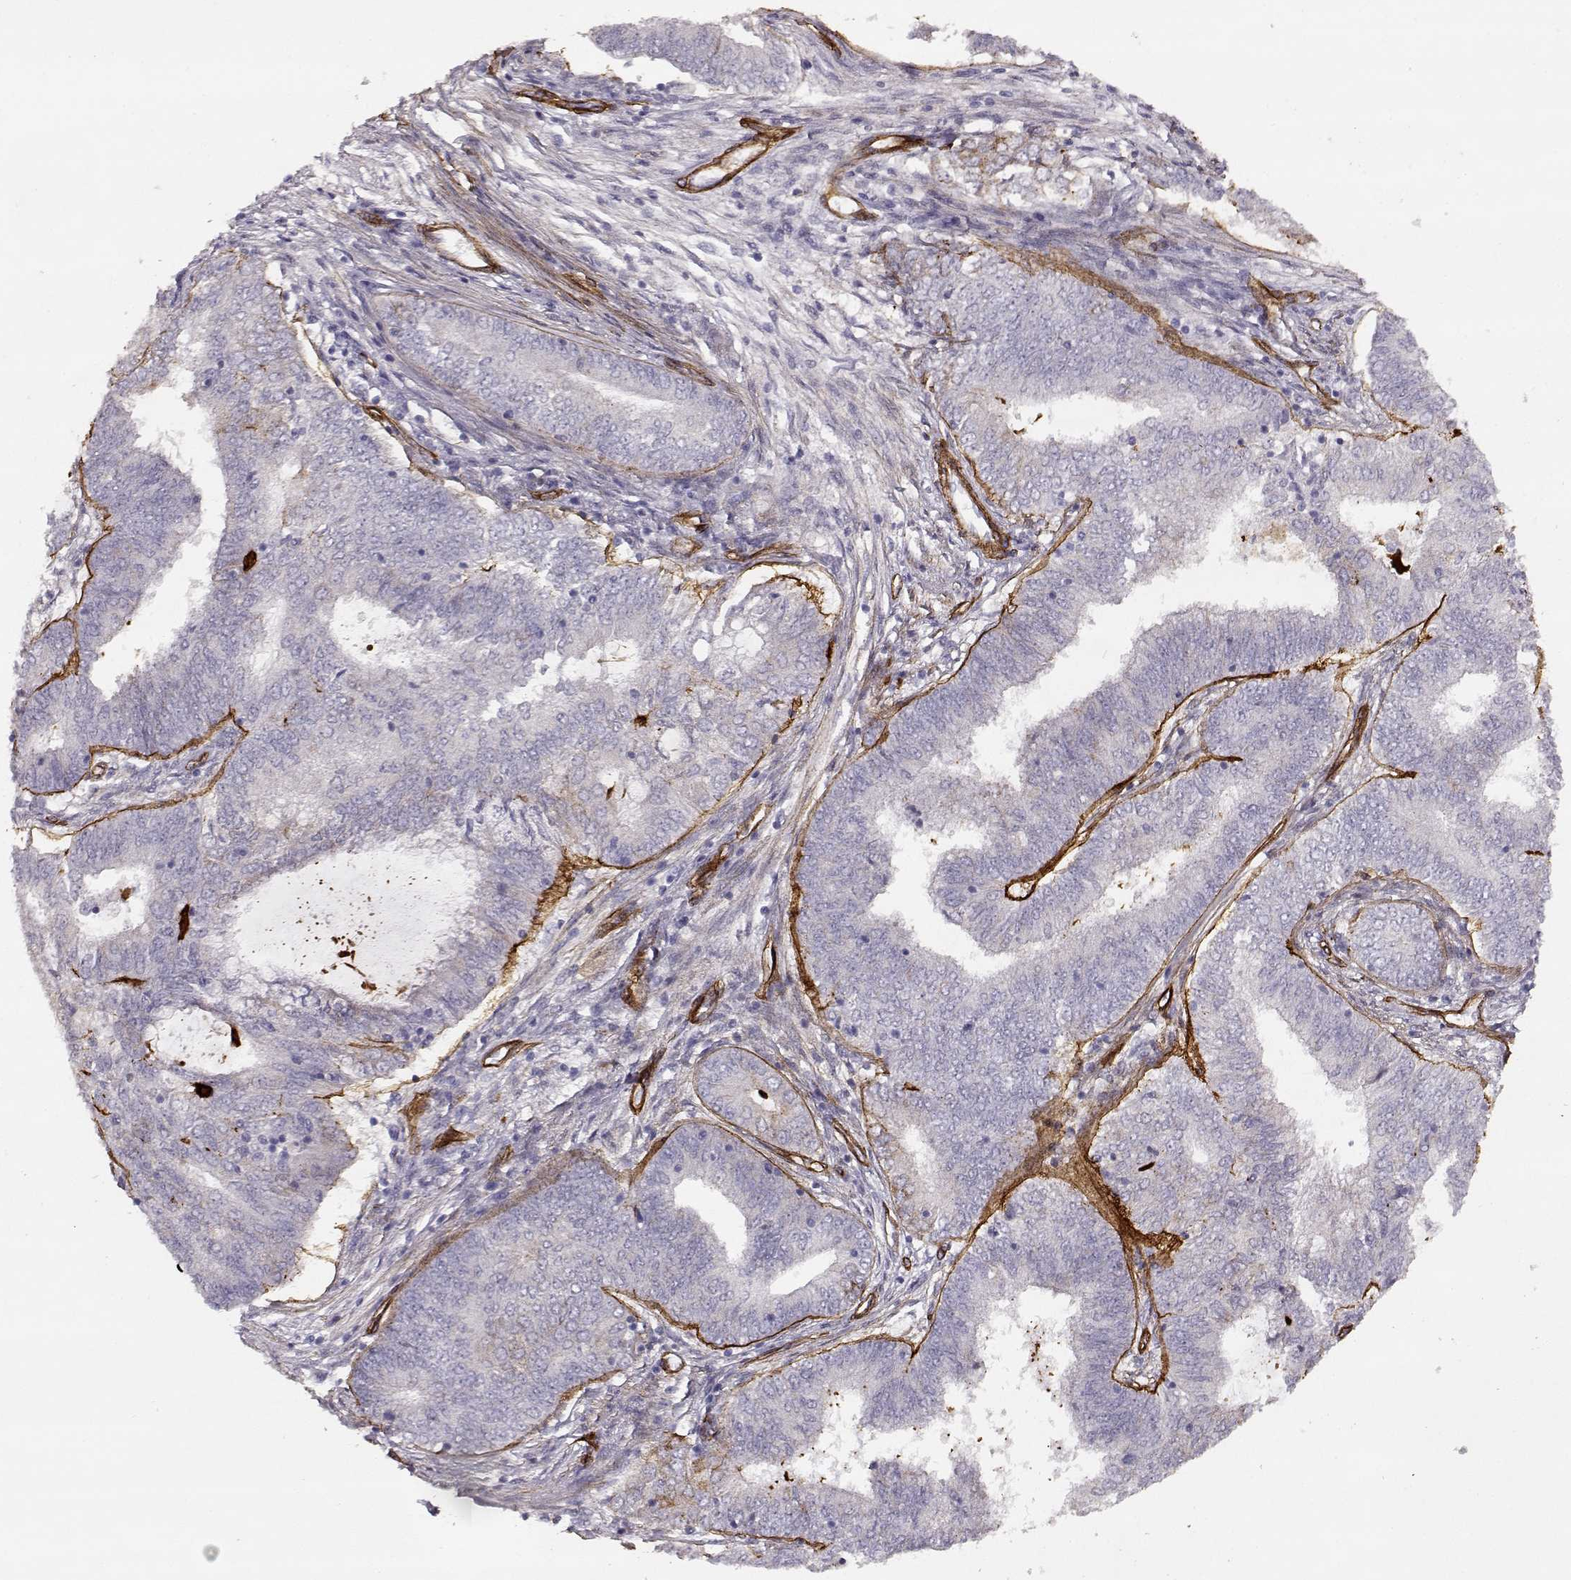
{"staining": {"intensity": "negative", "quantity": "none", "location": "none"}, "tissue": "endometrial cancer", "cell_type": "Tumor cells", "image_type": "cancer", "snomed": [{"axis": "morphology", "description": "Adenocarcinoma, NOS"}, {"axis": "topography", "description": "Endometrium"}], "caption": "Adenocarcinoma (endometrial) was stained to show a protein in brown. There is no significant positivity in tumor cells.", "gene": "LAMC1", "patient": {"sex": "female", "age": 62}}